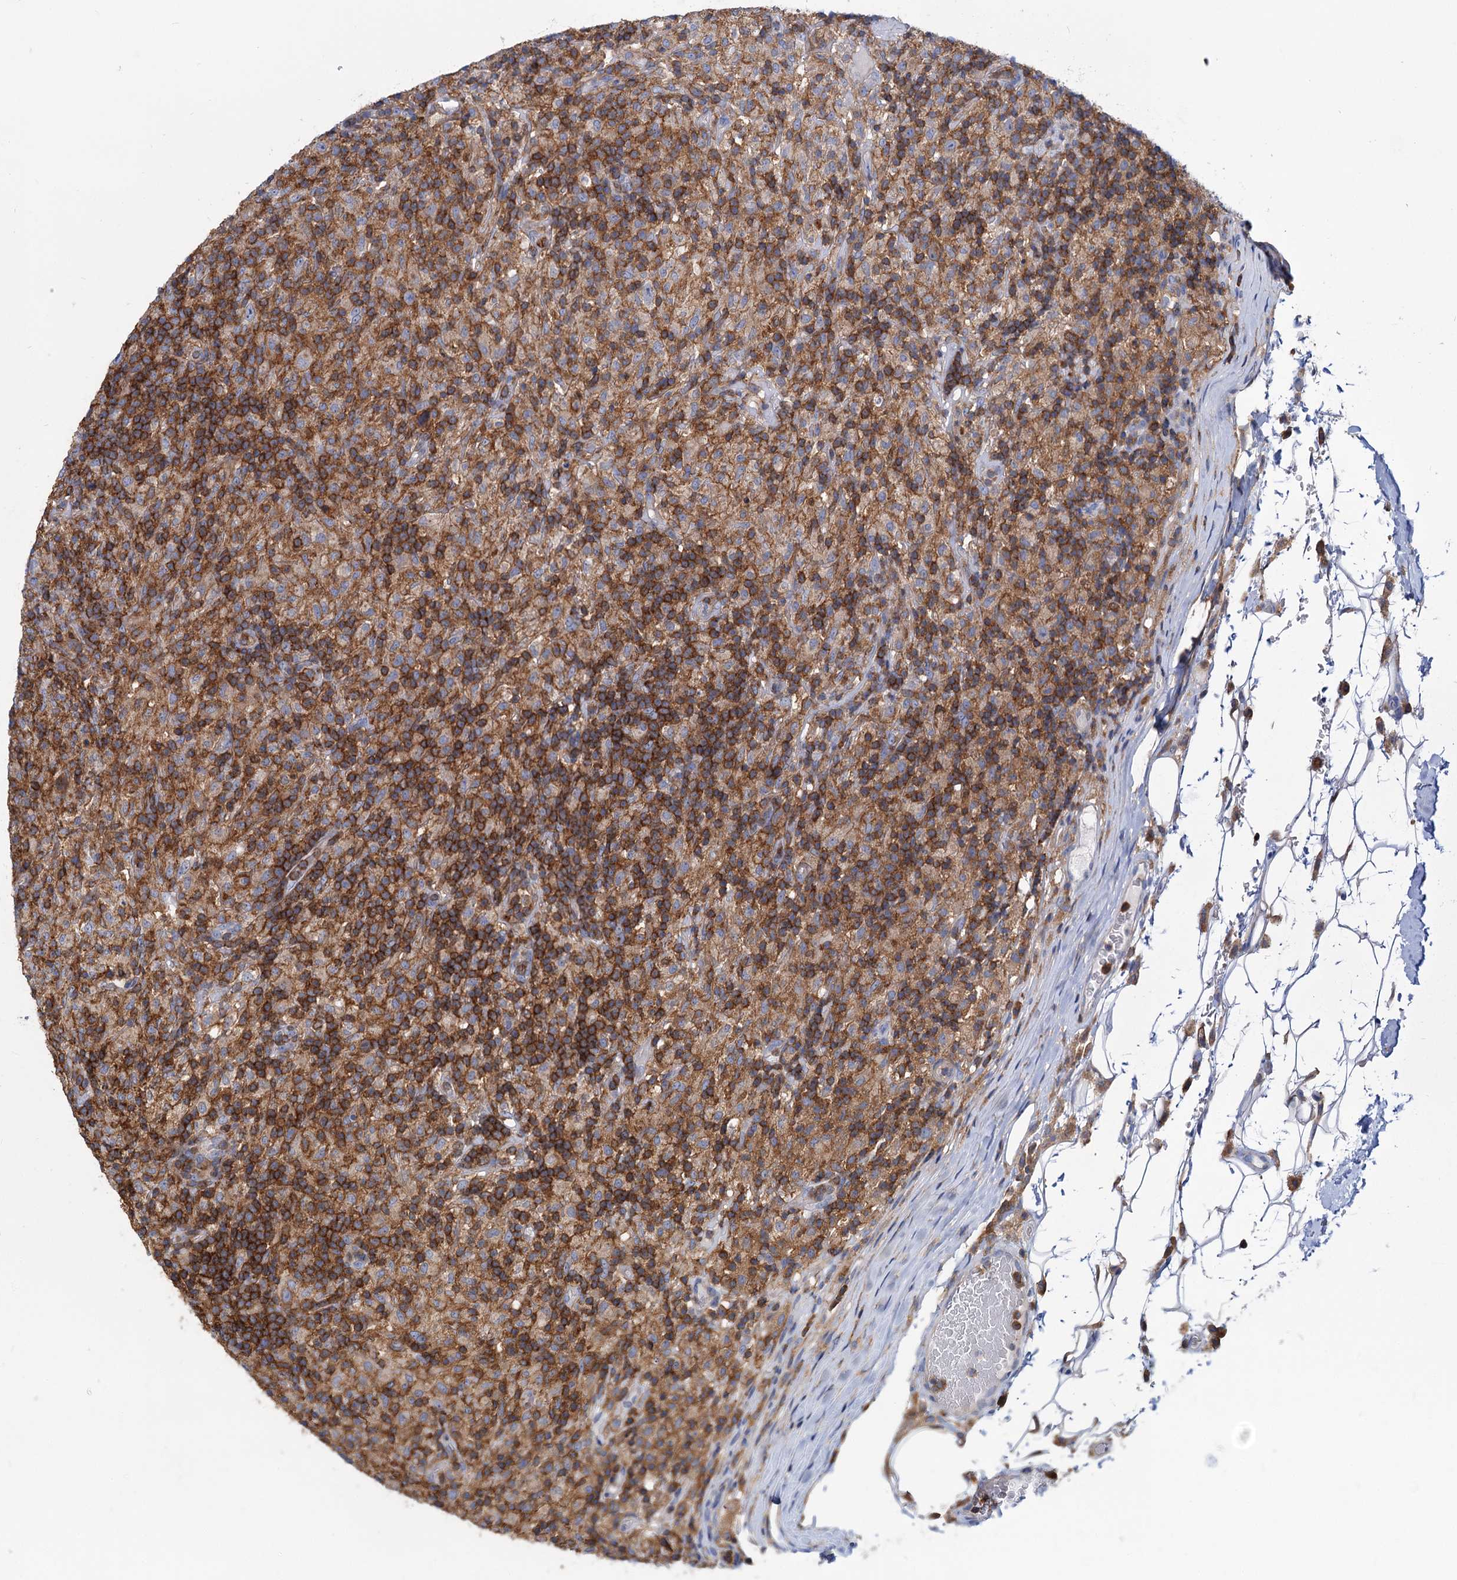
{"staining": {"intensity": "weak", "quantity": "<25%", "location": "cytoplasmic/membranous"}, "tissue": "lymphoma", "cell_type": "Tumor cells", "image_type": "cancer", "snomed": [{"axis": "morphology", "description": "Hodgkin's disease, NOS"}, {"axis": "topography", "description": "Lymph node"}], "caption": "Image shows no protein expression in tumor cells of Hodgkin's disease tissue.", "gene": "LRCH4", "patient": {"sex": "male", "age": 70}}